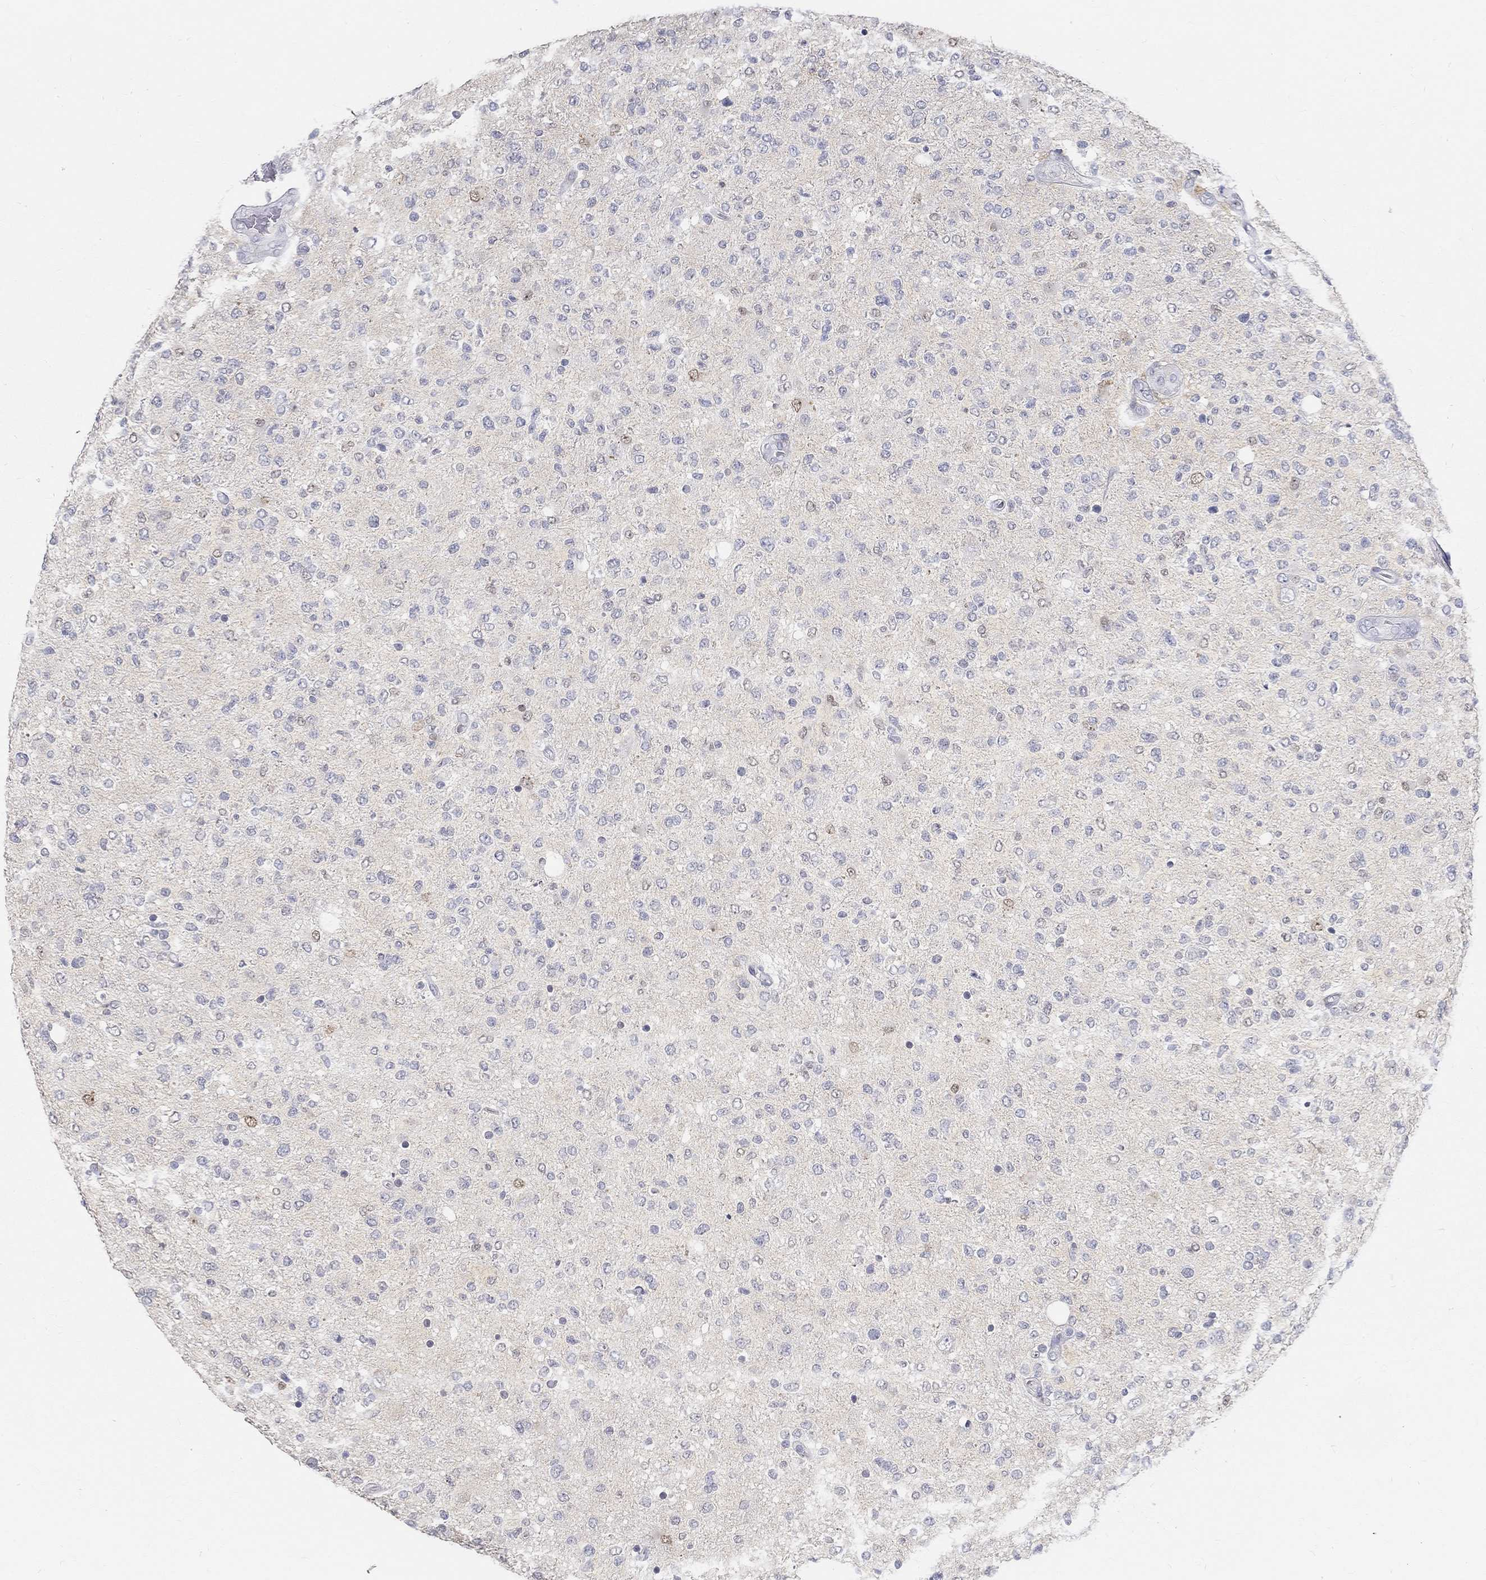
{"staining": {"intensity": "negative", "quantity": "none", "location": "none"}, "tissue": "glioma", "cell_type": "Tumor cells", "image_type": "cancer", "snomed": [{"axis": "morphology", "description": "Glioma, malignant, High grade"}, {"axis": "topography", "description": "Cerebral cortex"}], "caption": "Tumor cells show no significant protein positivity in malignant glioma (high-grade). Brightfield microscopy of IHC stained with DAB (brown) and hematoxylin (blue), captured at high magnification.", "gene": "FGF2", "patient": {"sex": "male", "age": 70}}